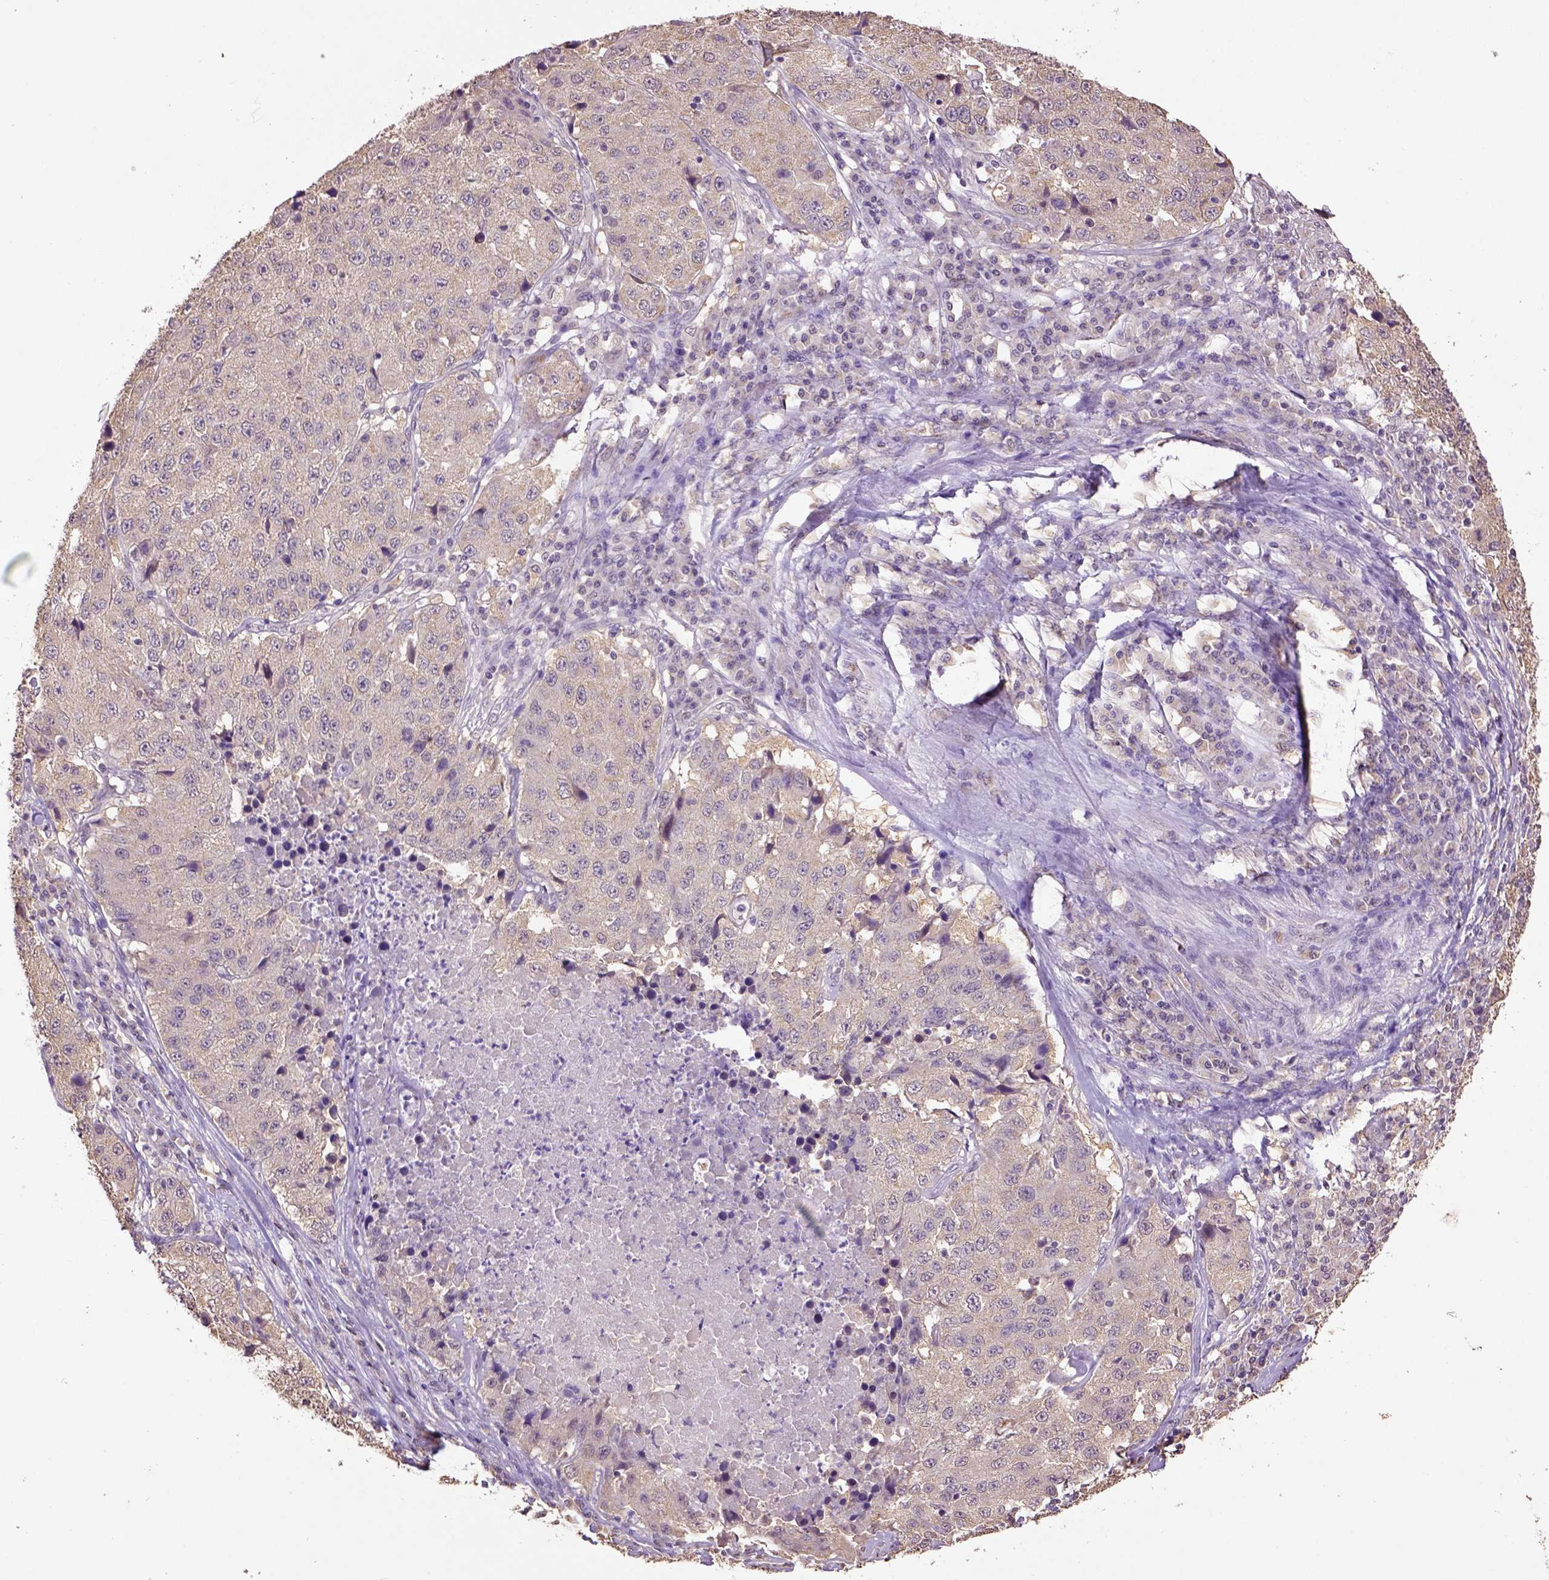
{"staining": {"intensity": "weak", "quantity": ">75%", "location": "cytoplasmic/membranous"}, "tissue": "stomach cancer", "cell_type": "Tumor cells", "image_type": "cancer", "snomed": [{"axis": "morphology", "description": "Adenocarcinoma, NOS"}, {"axis": "topography", "description": "Stomach"}], "caption": "Adenocarcinoma (stomach) was stained to show a protein in brown. There is low levels of weak cytoplasmic/membranous positivity in approximately >75% of tumor cells. Using DAB (3,3'-diaminobenzidine) (brown) and hematoxylin (blue) stains, captured at high magnification using brightfield microscopy.", "gene": "WDR17", "patient": {"sex": "male", "age": 71}}